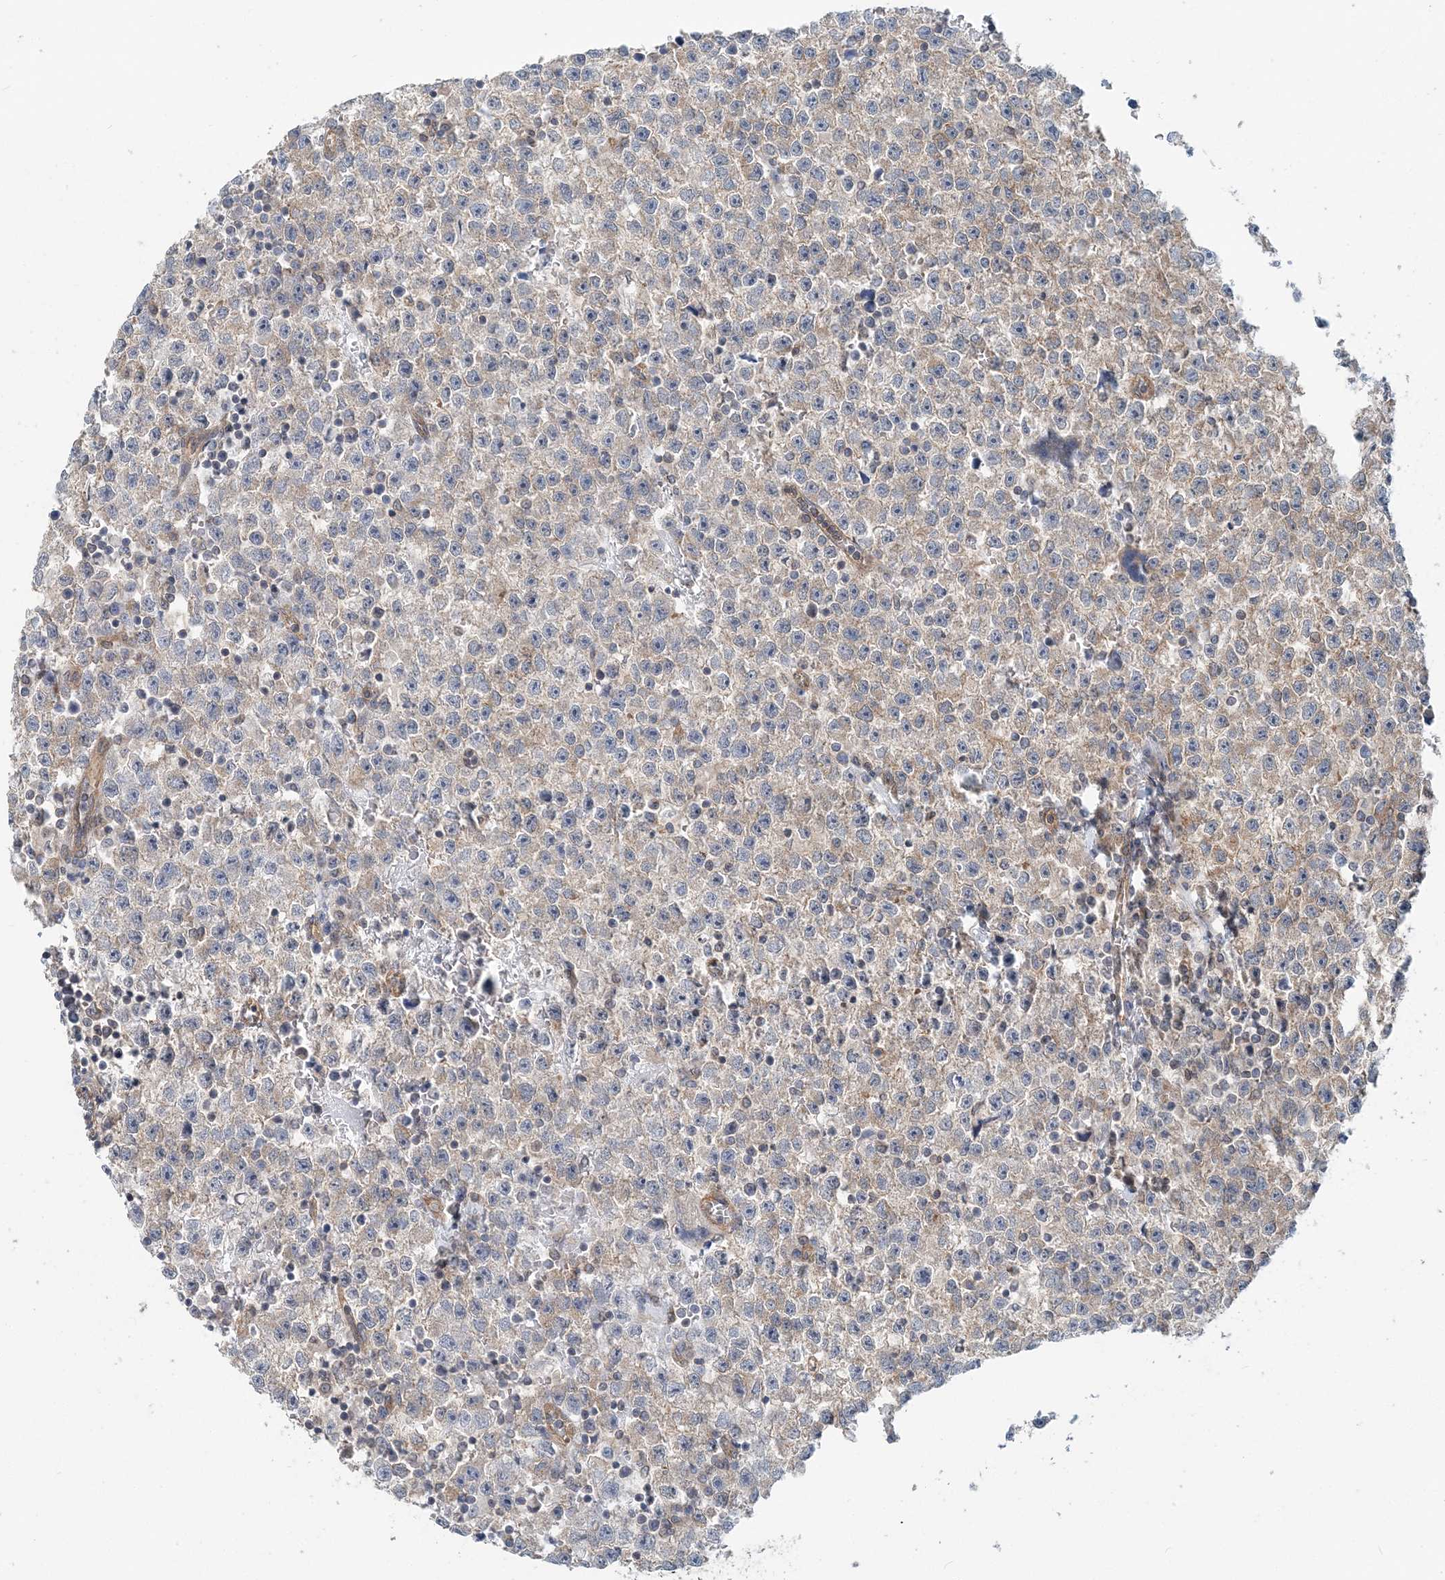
{"staining": {"intensity": "weak", "quantity": "25%-75%", "location": "cytoplasmic/membranous"}, "tissue": "testis cancer", "cell_type": "Tumor cells", "image_type": "cancer", "snomed": [{"axis": "morphology", "description": "Seminoma, NOS"}, {"axis": "topography", "description": "Testis"}], "caption": "Tumor cells reveal low levels of weak cytoplasmic/membranous expression in approximately 25%-75% of cells in testis cancer (seminoma). (DAB IHC with brightfield microscopy, high magnification).", "gene": "MOB4", "patient": {"sex": "male", "age": 22}}